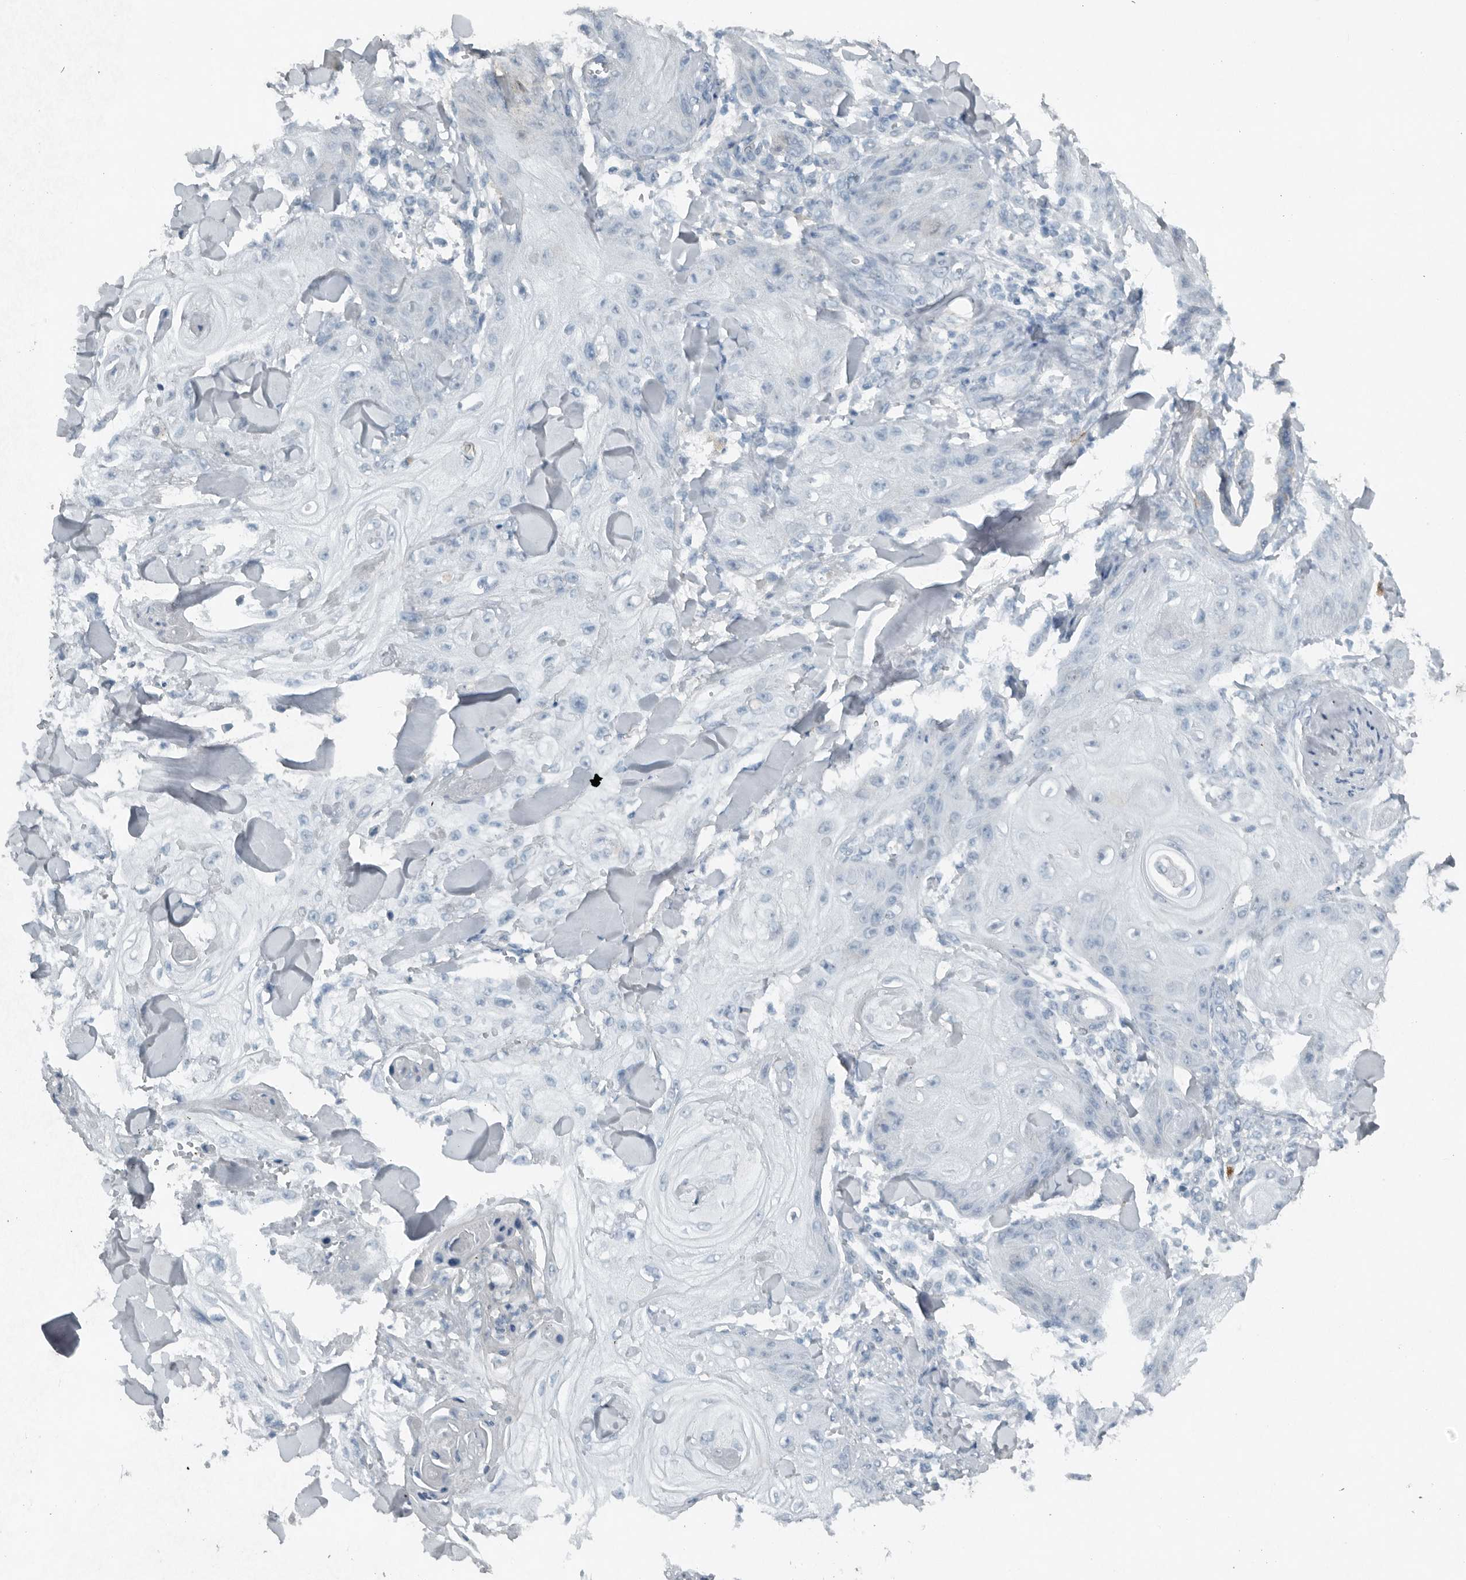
{"staining": {"intensity": "negative", "quantity": "none", "location": "none"}, "tissue": "skin cancer", "cell_type": "Tumor cells", "image_type": "cancer", "snomed": [{"axis": "morphology", "description": "Squamous cell carcinoma, NOS"}, {"axis": "topography", "description": "Skin"}], "caption": "DAB (3,3'-diaminobenzidine) immunohistochemical staining of skin squamous cell carcinoma demonstrates no significant staining in tumor cells.", "gene": "IL20", "patient": {"sex": "male", "age": 74}}